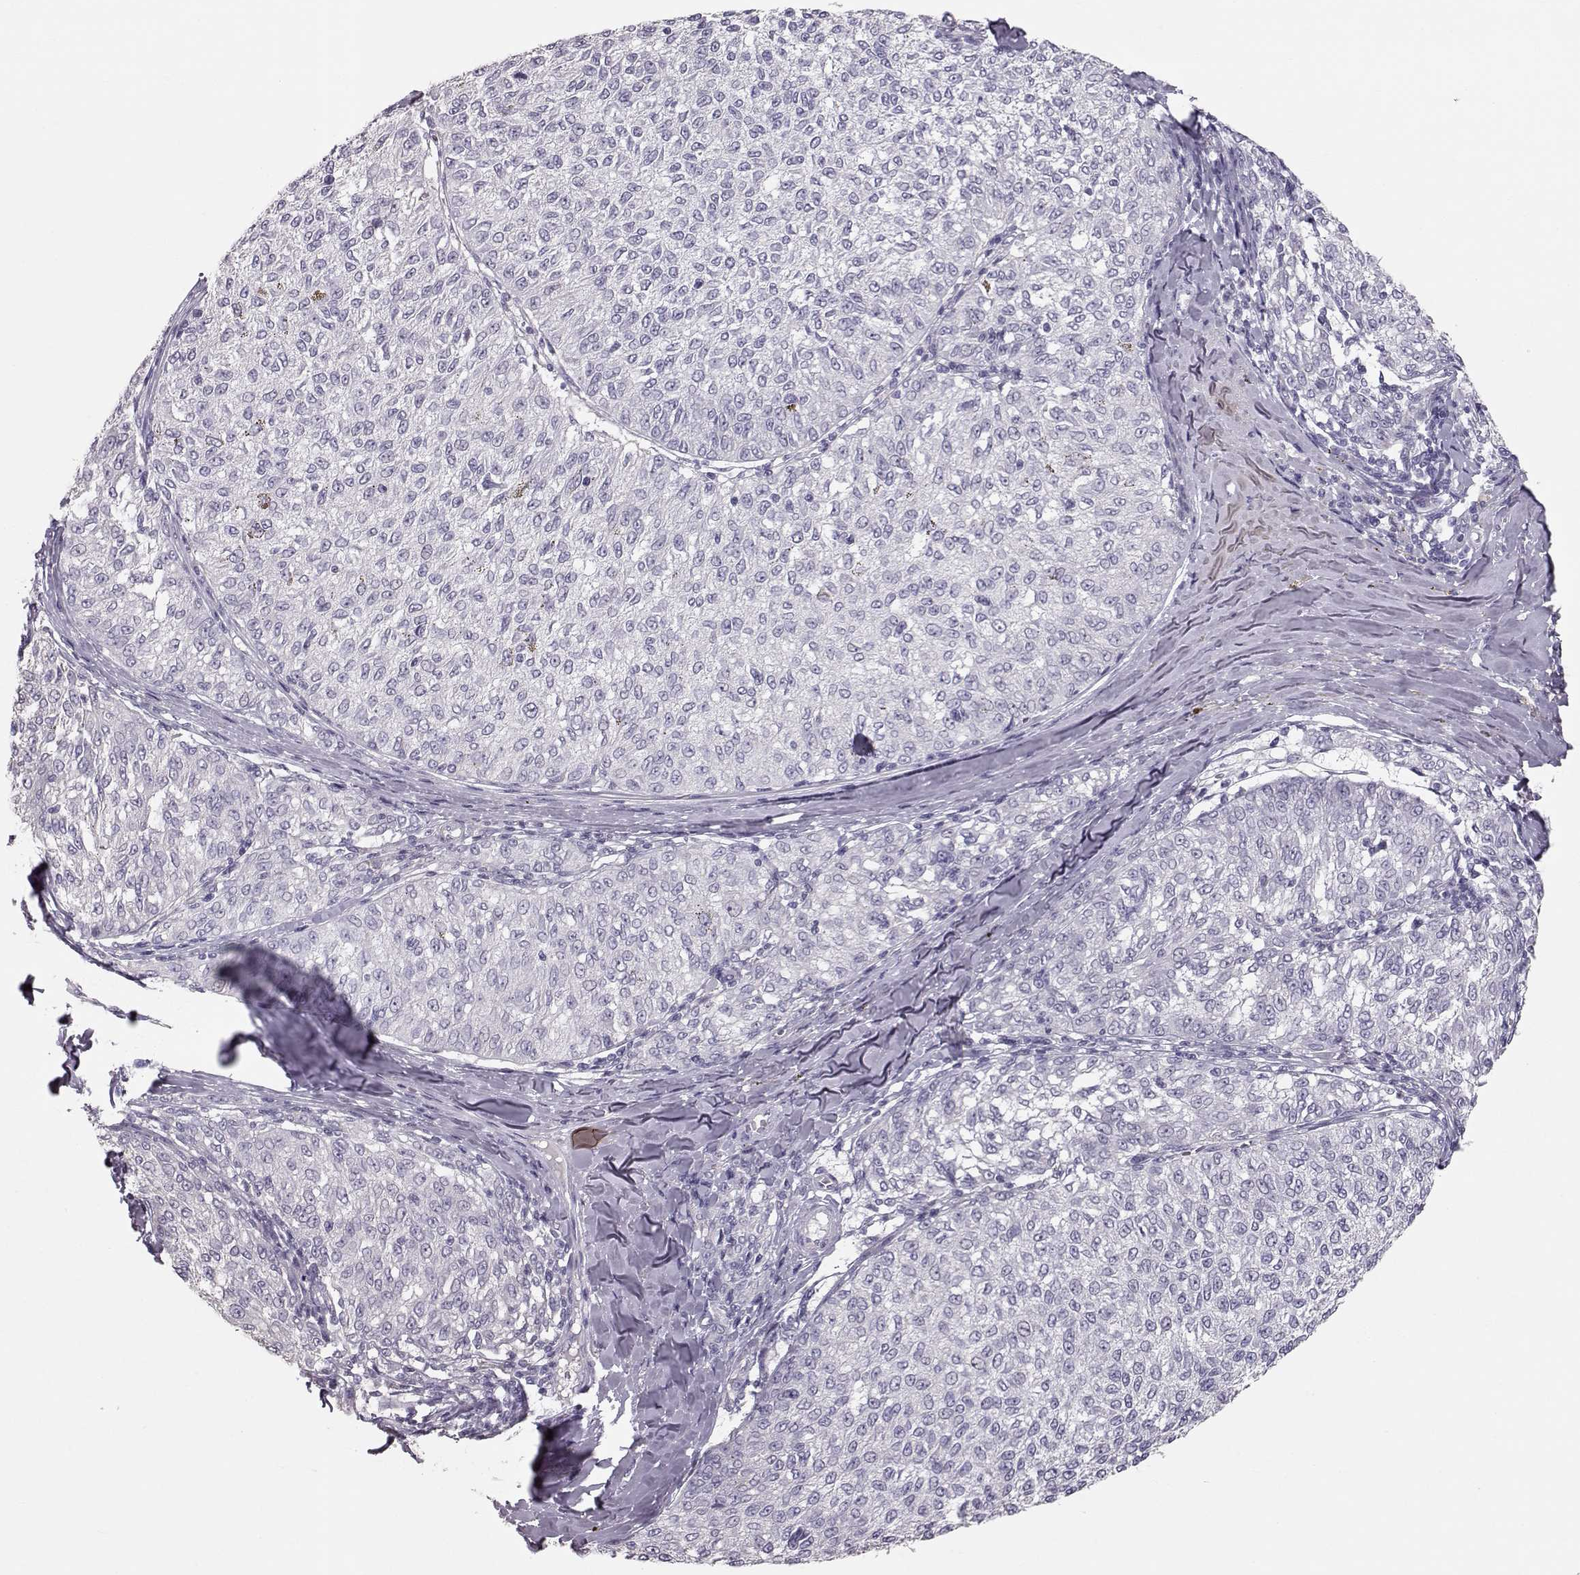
{"staining": {"intensity": "negative", "quantity": "none", "location": "none"}, "tissue": "melanoma", "cell_type": "Tumor cells", "image_type": "cancer", "snomed": [{"axis": "morphology", "description": "Malignant melanoma, NOS"}, {"axis": "topography", "description": "Skin"}], "caption": "An IHC histopathology image of malignant melanoma is shown. There is no staining in tumor cells of malignant melanoma.", "gene": "POU1F1", "patient": {"sex": "female", "age": 72}}